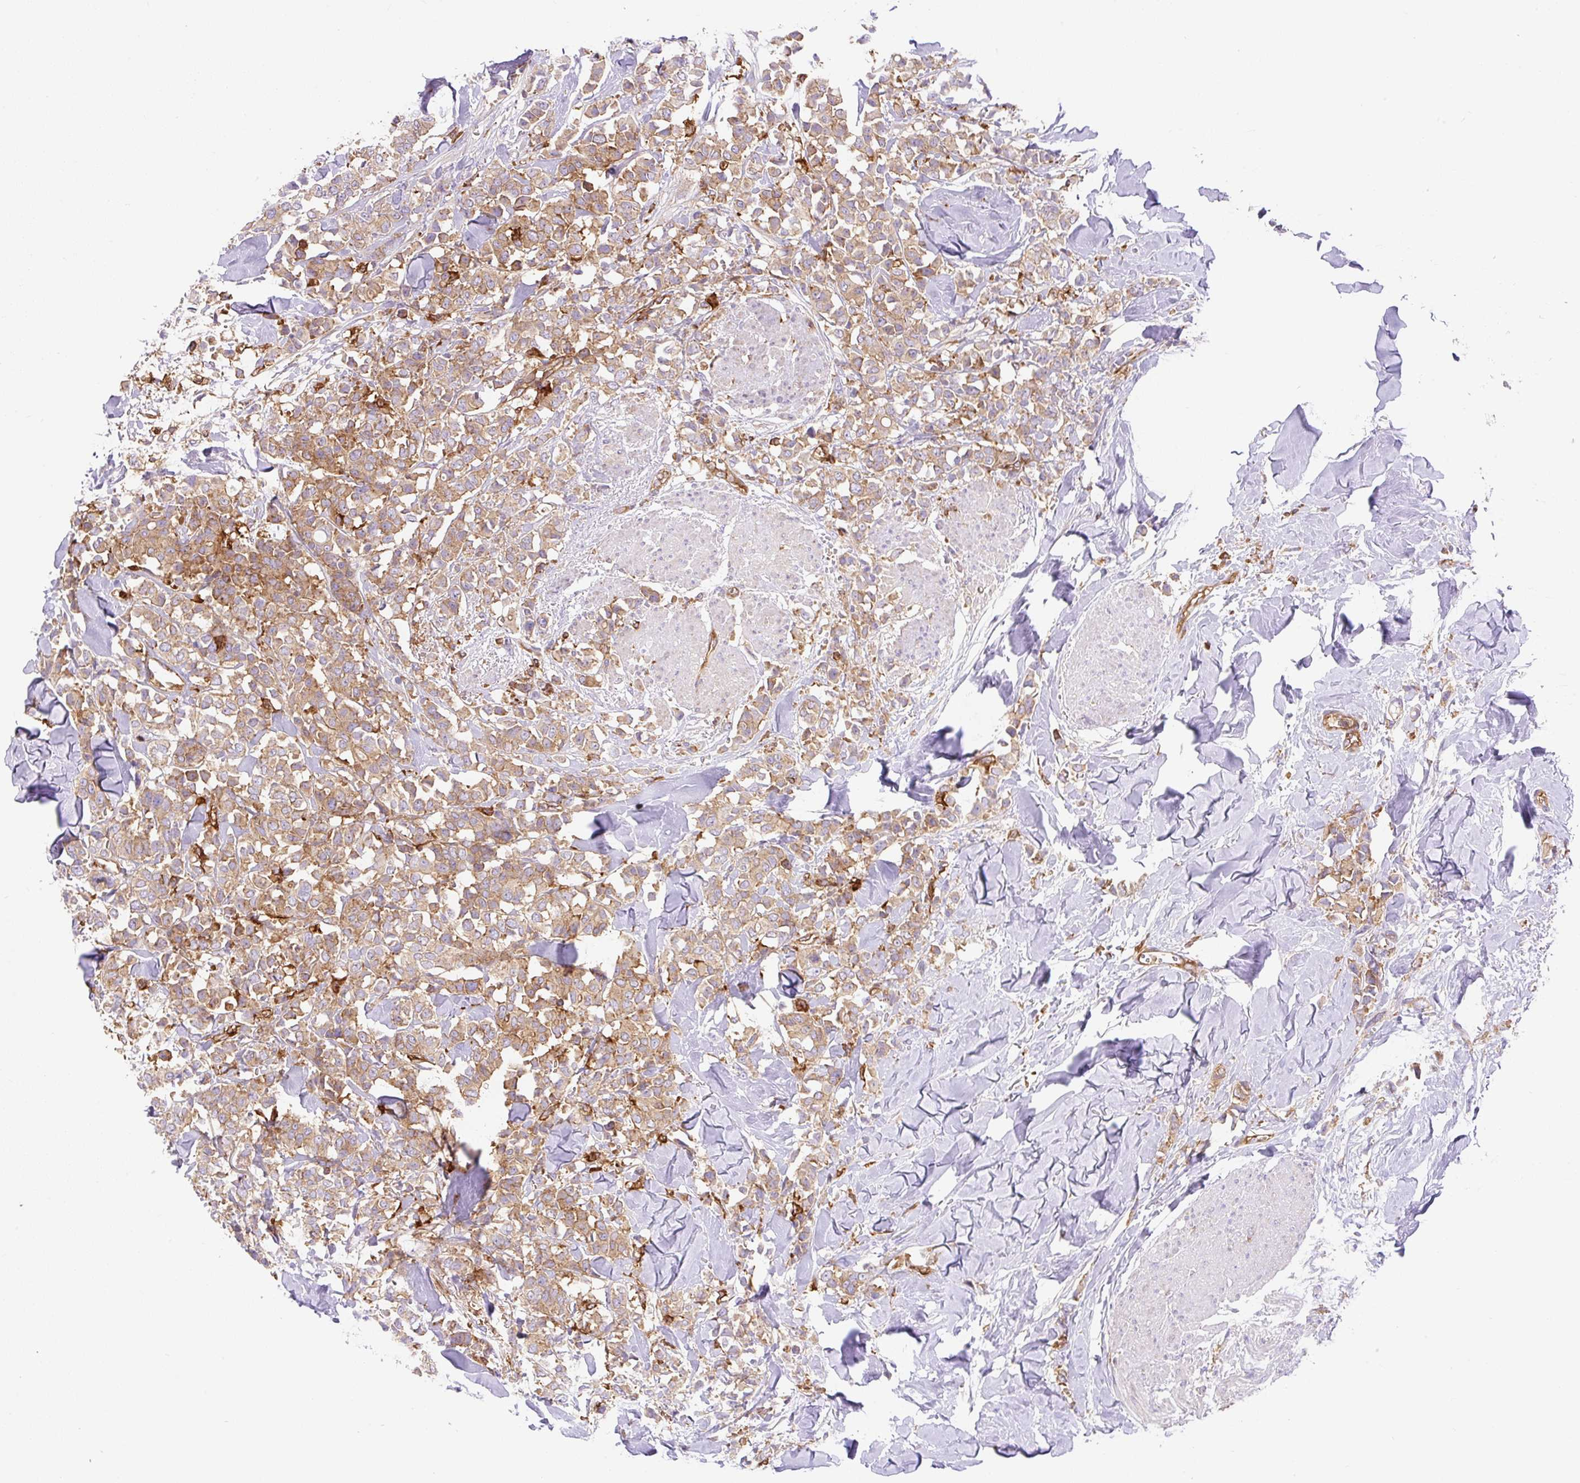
{"staining": {"intensity": "strong", "quantity": ">75%", "location": "cytoplasmic/membranous"}, "tissue": "breast cancer", "cell_type": "Tumor cells", "image_type": "cancer", "snomed": [{"axis": "morphology", "description": "Lobular carcinoma"}, {"axis": "topography", "description": "Breast"}], "caption": "High-magnification brightfield microscopy of lobular carcinoma (breast) stained with DAB (3,3'-diaminobenzidine) (brown) and counterstained with hematoxylin (blue). tumor cells exhibit strong cytoplasmic/membranous expression is present in approximately>75% of cells.", "gene": "DNM2", "patient": {"sex": "female", "age": 91}}